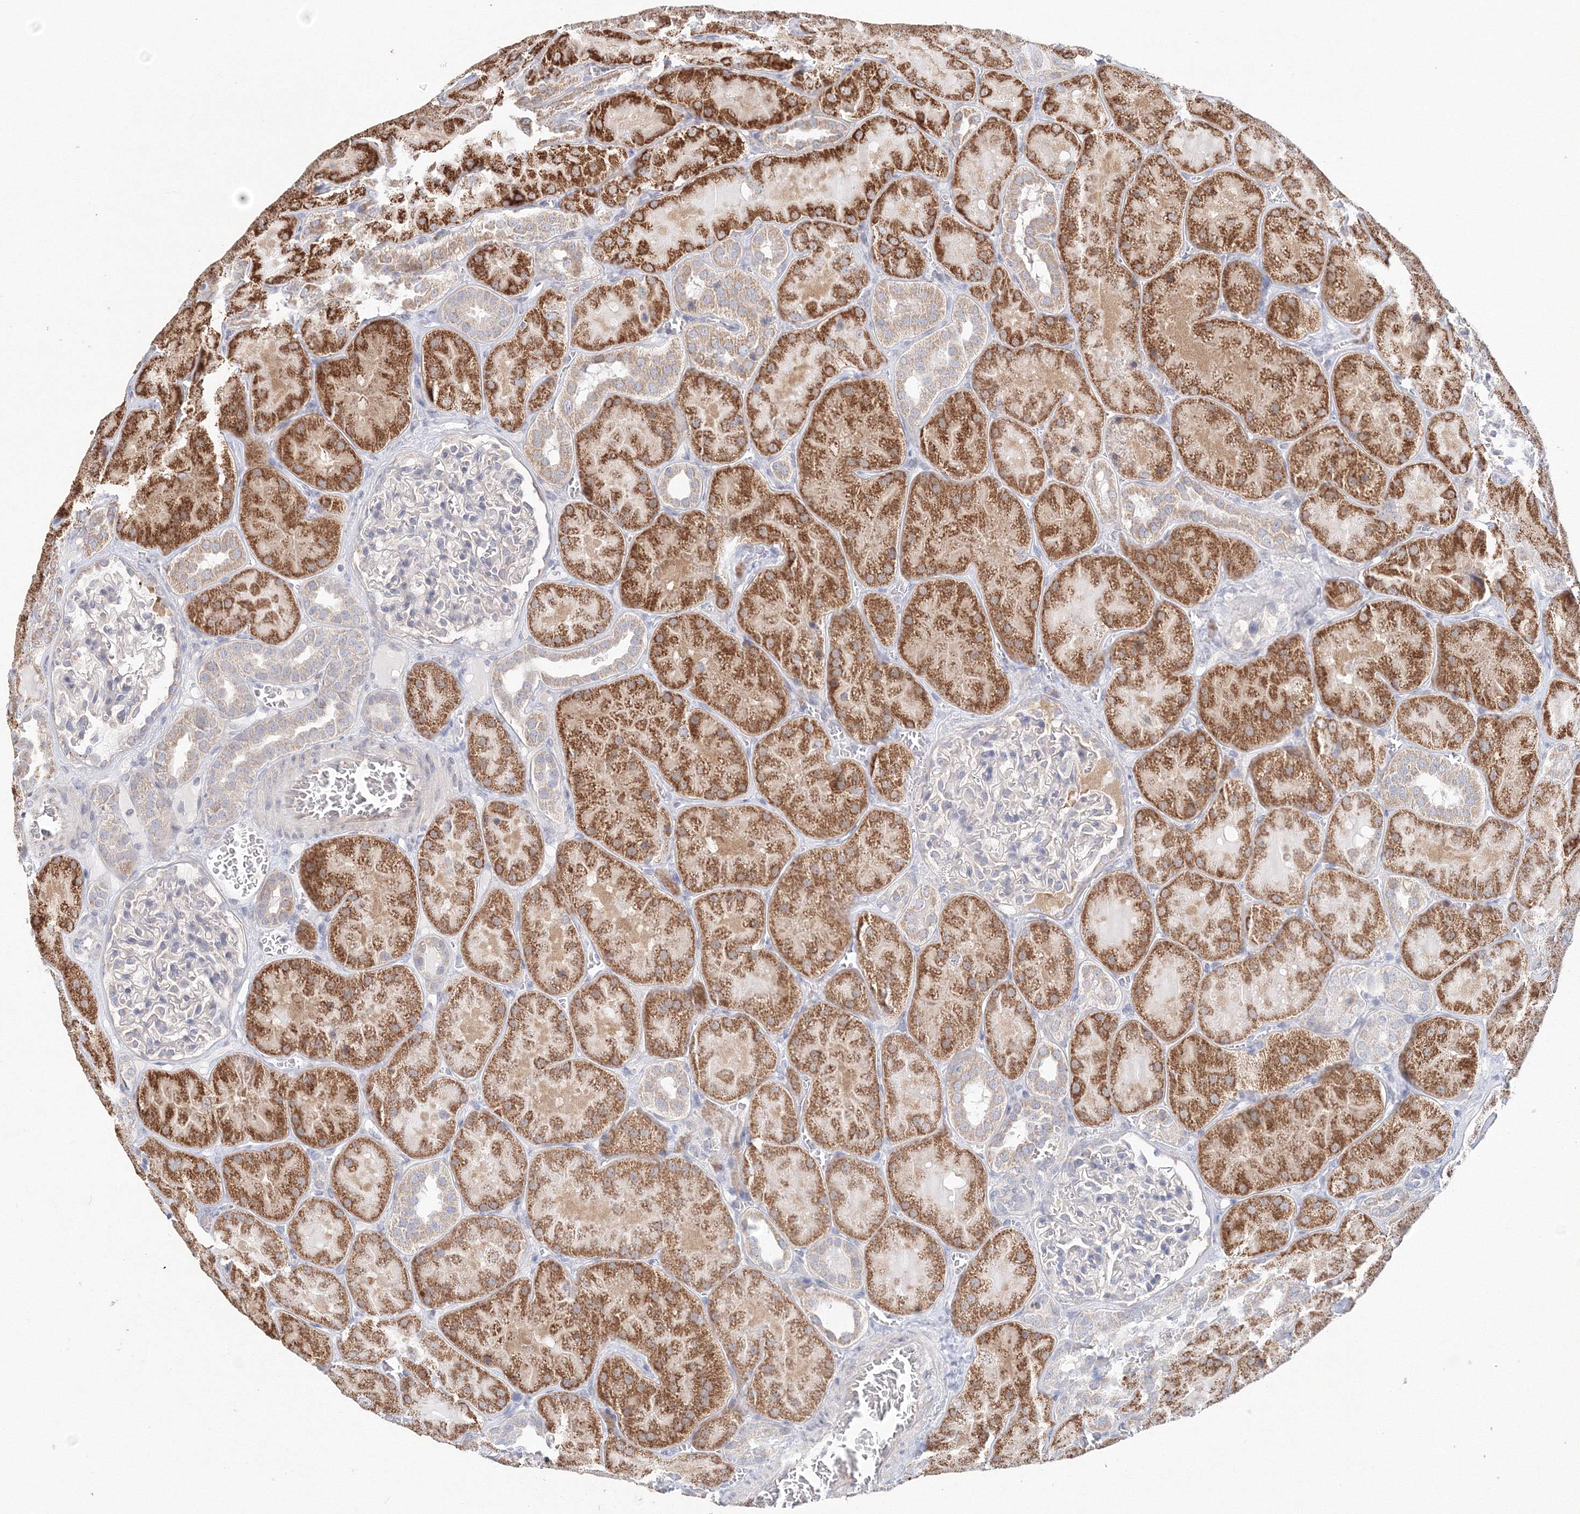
{"staining": {"intensity": "negative", "quantity": "none", "location": "none"}, "tissue": "kidney", "cell_type": "Cells in glomeruli", "image_type": "normal", "snomed": [{"axis": "morphology", "description": "Normal tissue, NOS"}, {"axis": "topography", "description": "Kidney"}], "caption": "Benign kidney was stained to show a protein in brown. There is no significant expression in cells in glomeruli. (DAB immunohistochemistry visualized using brightfield microscopy, high magnification).", "gene": "DHRS12", "patient": {"sex": "male", "age": 28}}